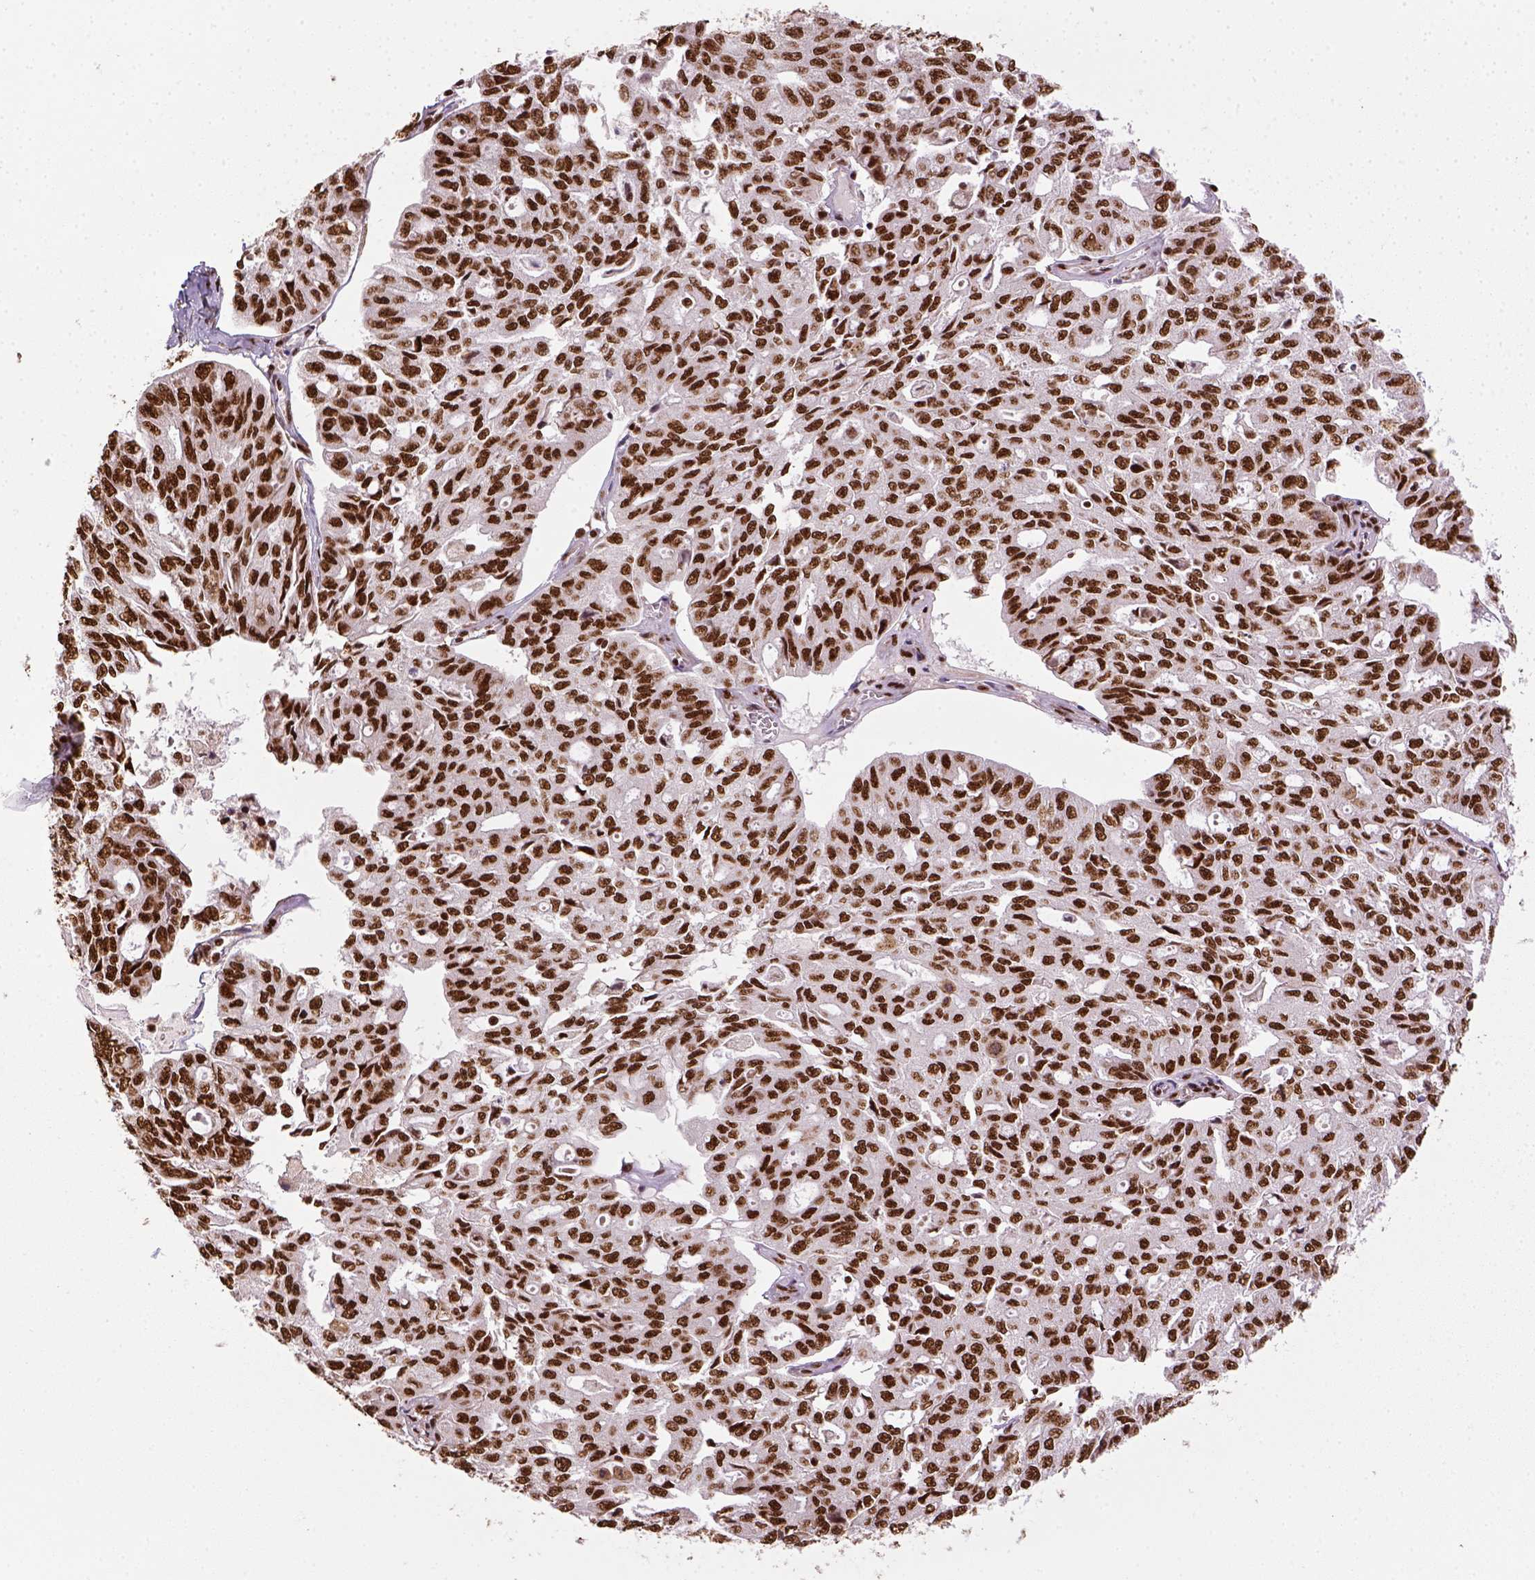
{"staining": {"intensity": "strong", "quantity": ">75%", "location": "nuclear"}, "tissue": "ovarian cancer", "cell_type": "Tumor cells", "image_type": "cancer", "snomed": [{"axis": "morphology", "description": "Carcinoma, endometroid"}, {"axis": "topography", "description": "Ovary"}], "caption": "Immunohistochemical staining of ovarian cancer shows high levels of strong nuclear staining in about >75% of tumor cells.", "gene": "CCAR1", "patient": {"sex": "female", "age": 65}}